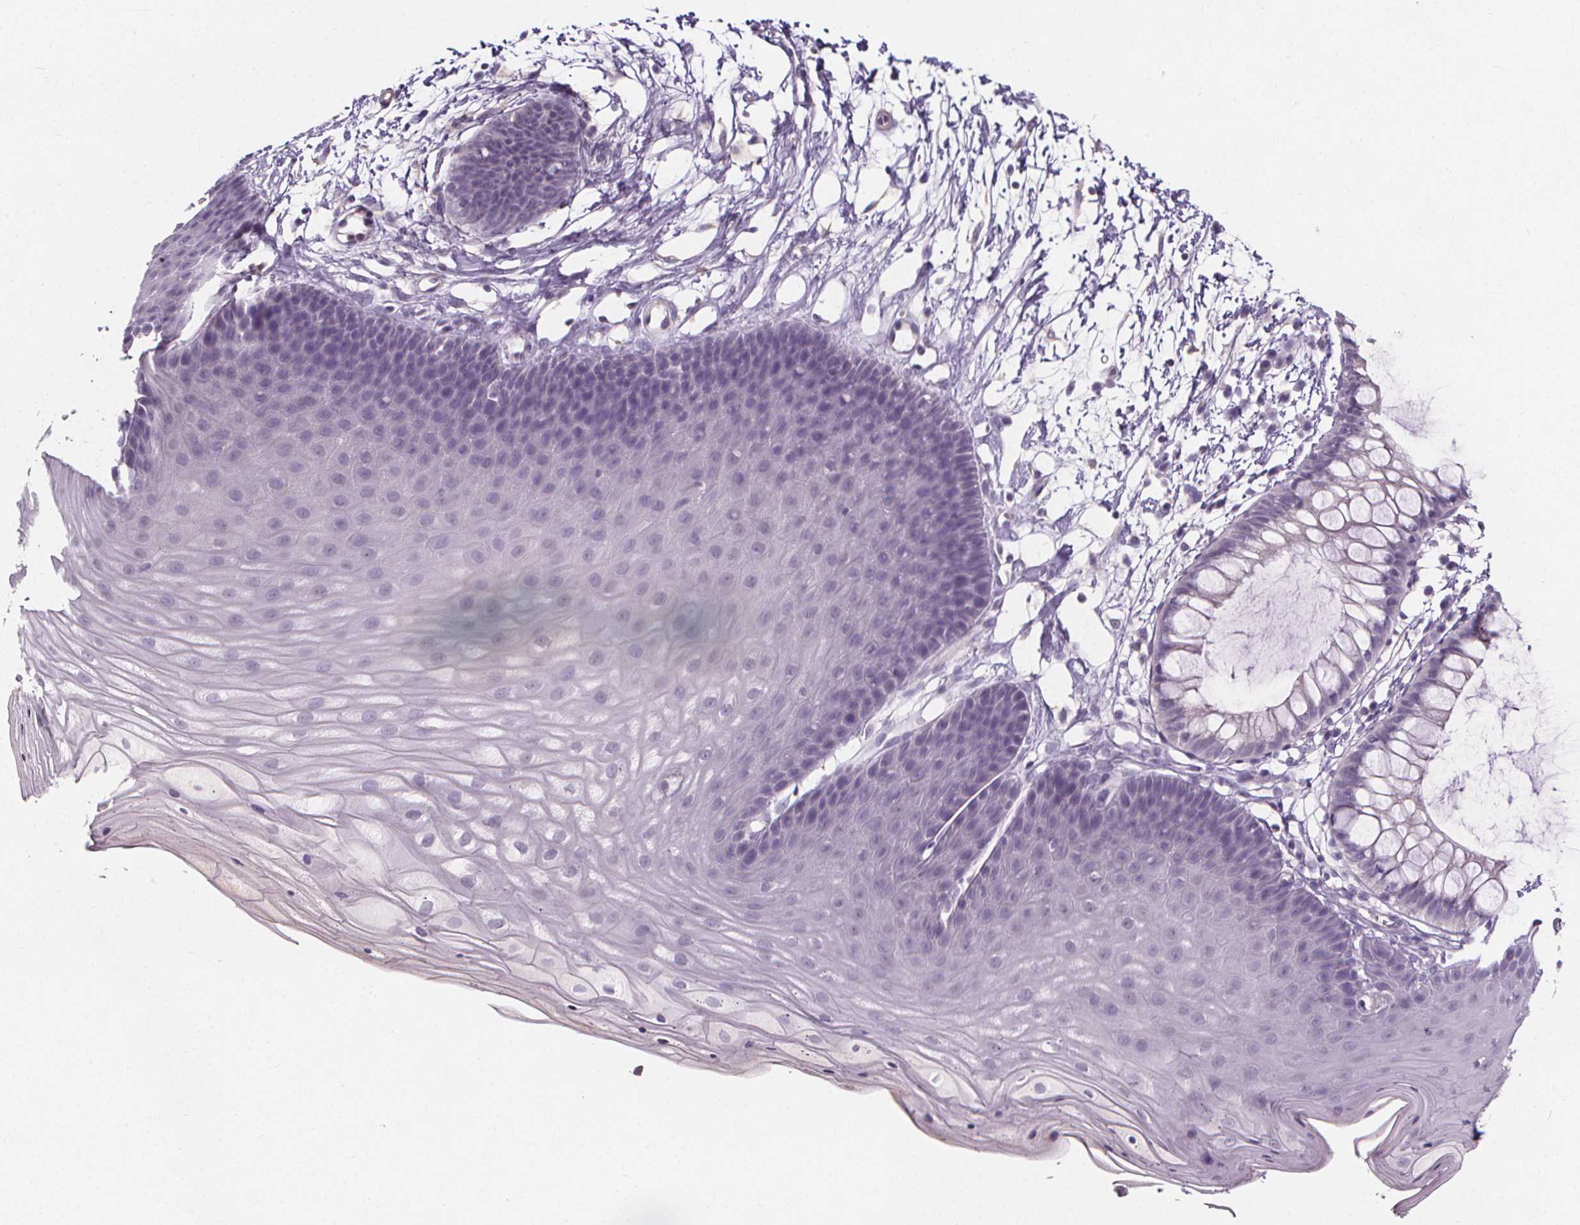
{"staining": {"intensity": "negative", "quantity": "none", "location": "none"}, "tissue": "skin", "cell_type": "Epidermal cells", "image_type": "normal", "snomed": [{"axis": "morphology", "description": "Normal tissue, NOS"}, {"axis": "topography", "description": "Anal"}], "caption": "A high-resolution micrograph shows IHC staining of benign skin, which reveals no significant expression in epidermal cells. Nuclei are stained in blue.", "gene": "ATP6V1D", "patient": {"sex": "male", "age": 53}}